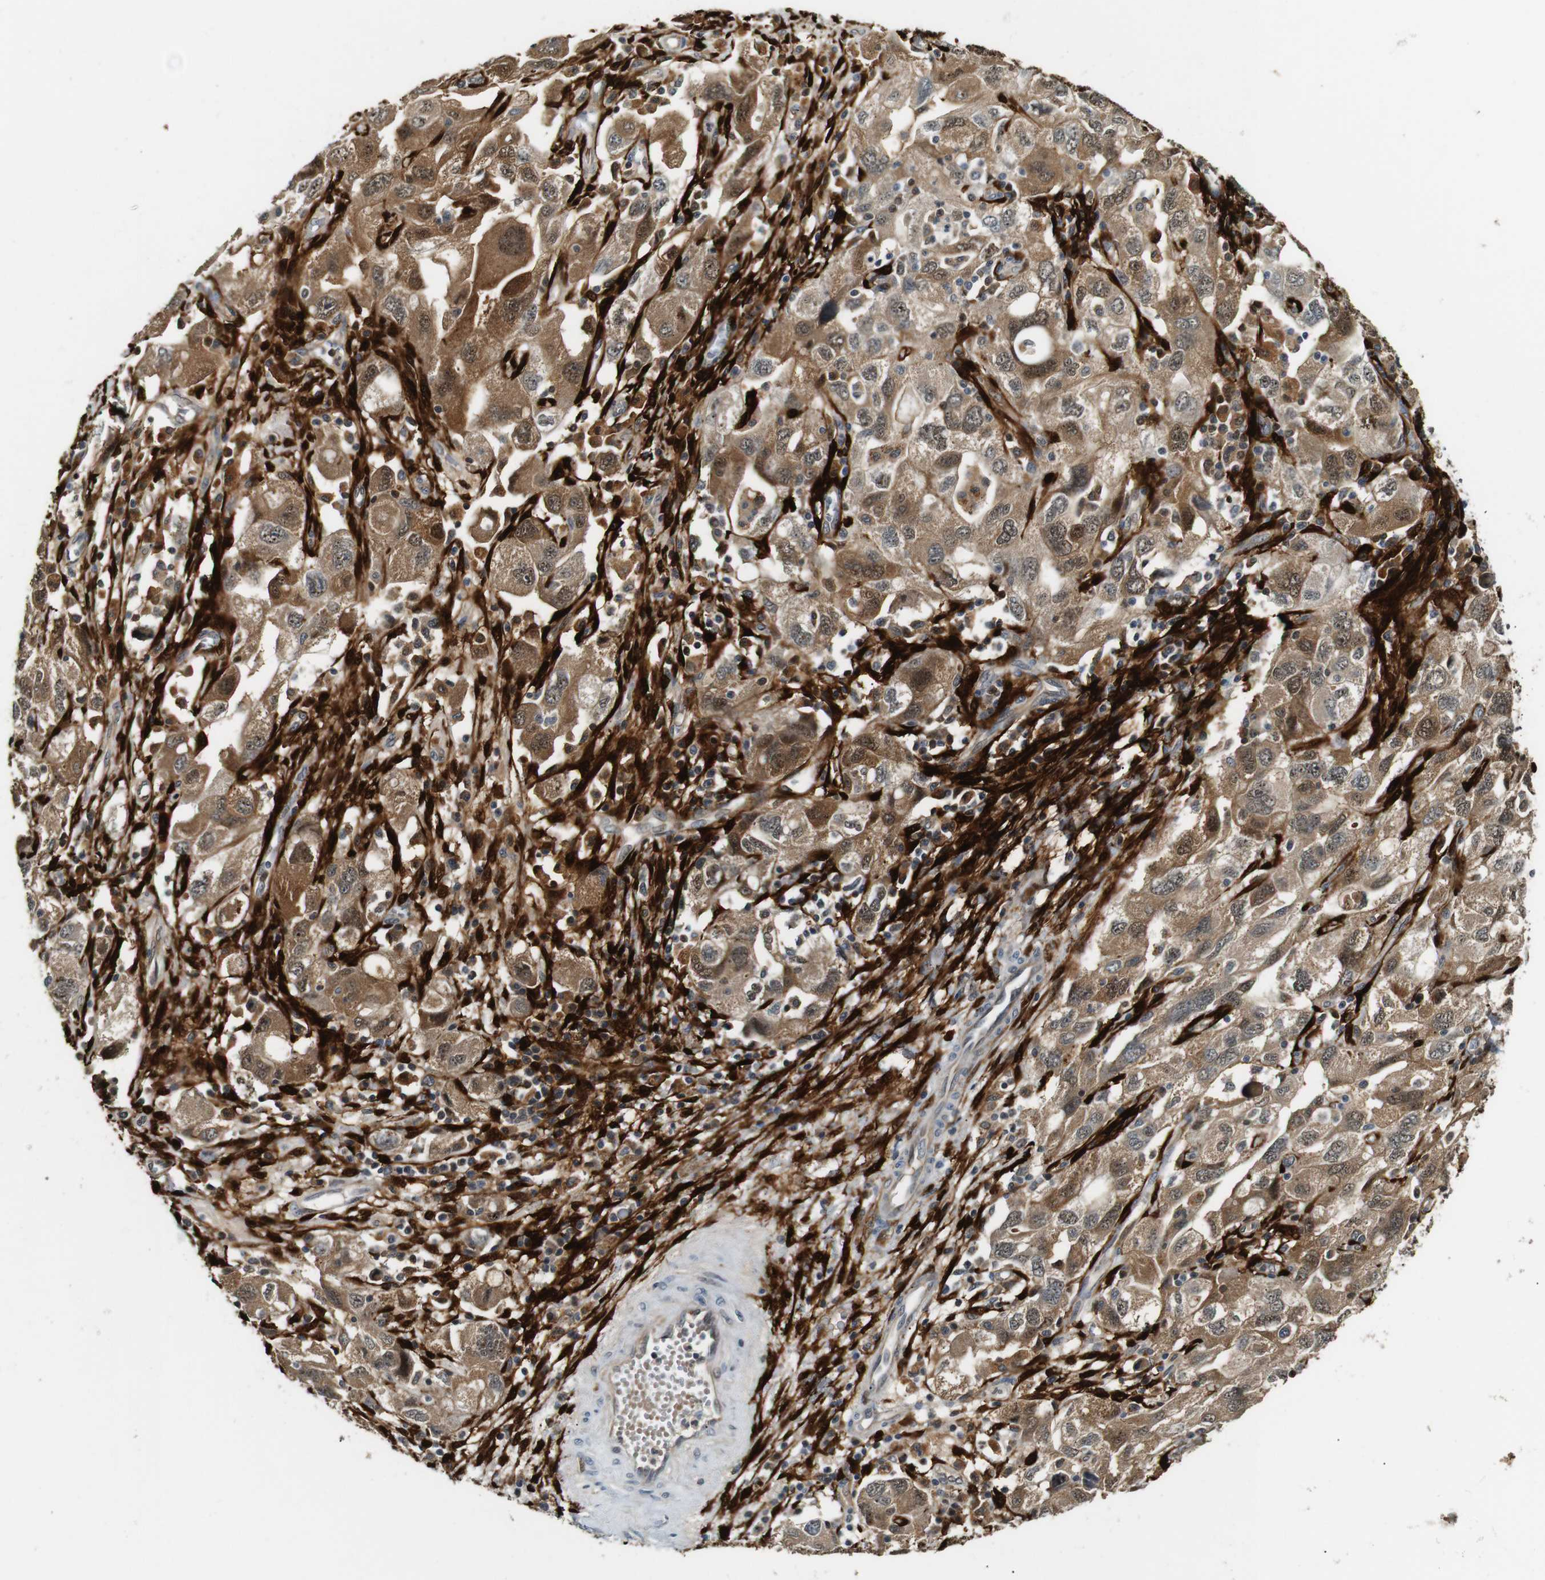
{"staining": {"intensity": "moderate", "quantity": ">75%", "location": "cytoplasmic/membranous,nuclear"}, "tissue": "ovarian cancer", "cell_type": "Tumor cells", "image_type": "cancer", "snomed": [{"axis": "morphology", "description": "Carcinoma, NOS"}, {"axis": "morphology", "description": "Cystadenocarcinoma, serous, NOS"}, {"axis": "topography", "description": "Ovary"}], "caption": "Ovarian cancer stained for a protein (brown) displays moderate cytoplasmic/membranous and nuclear positive positivity in approximately >75% of tumor cells.", "gene": "LXN", "patient": {"sex": "female", "age": 69}}